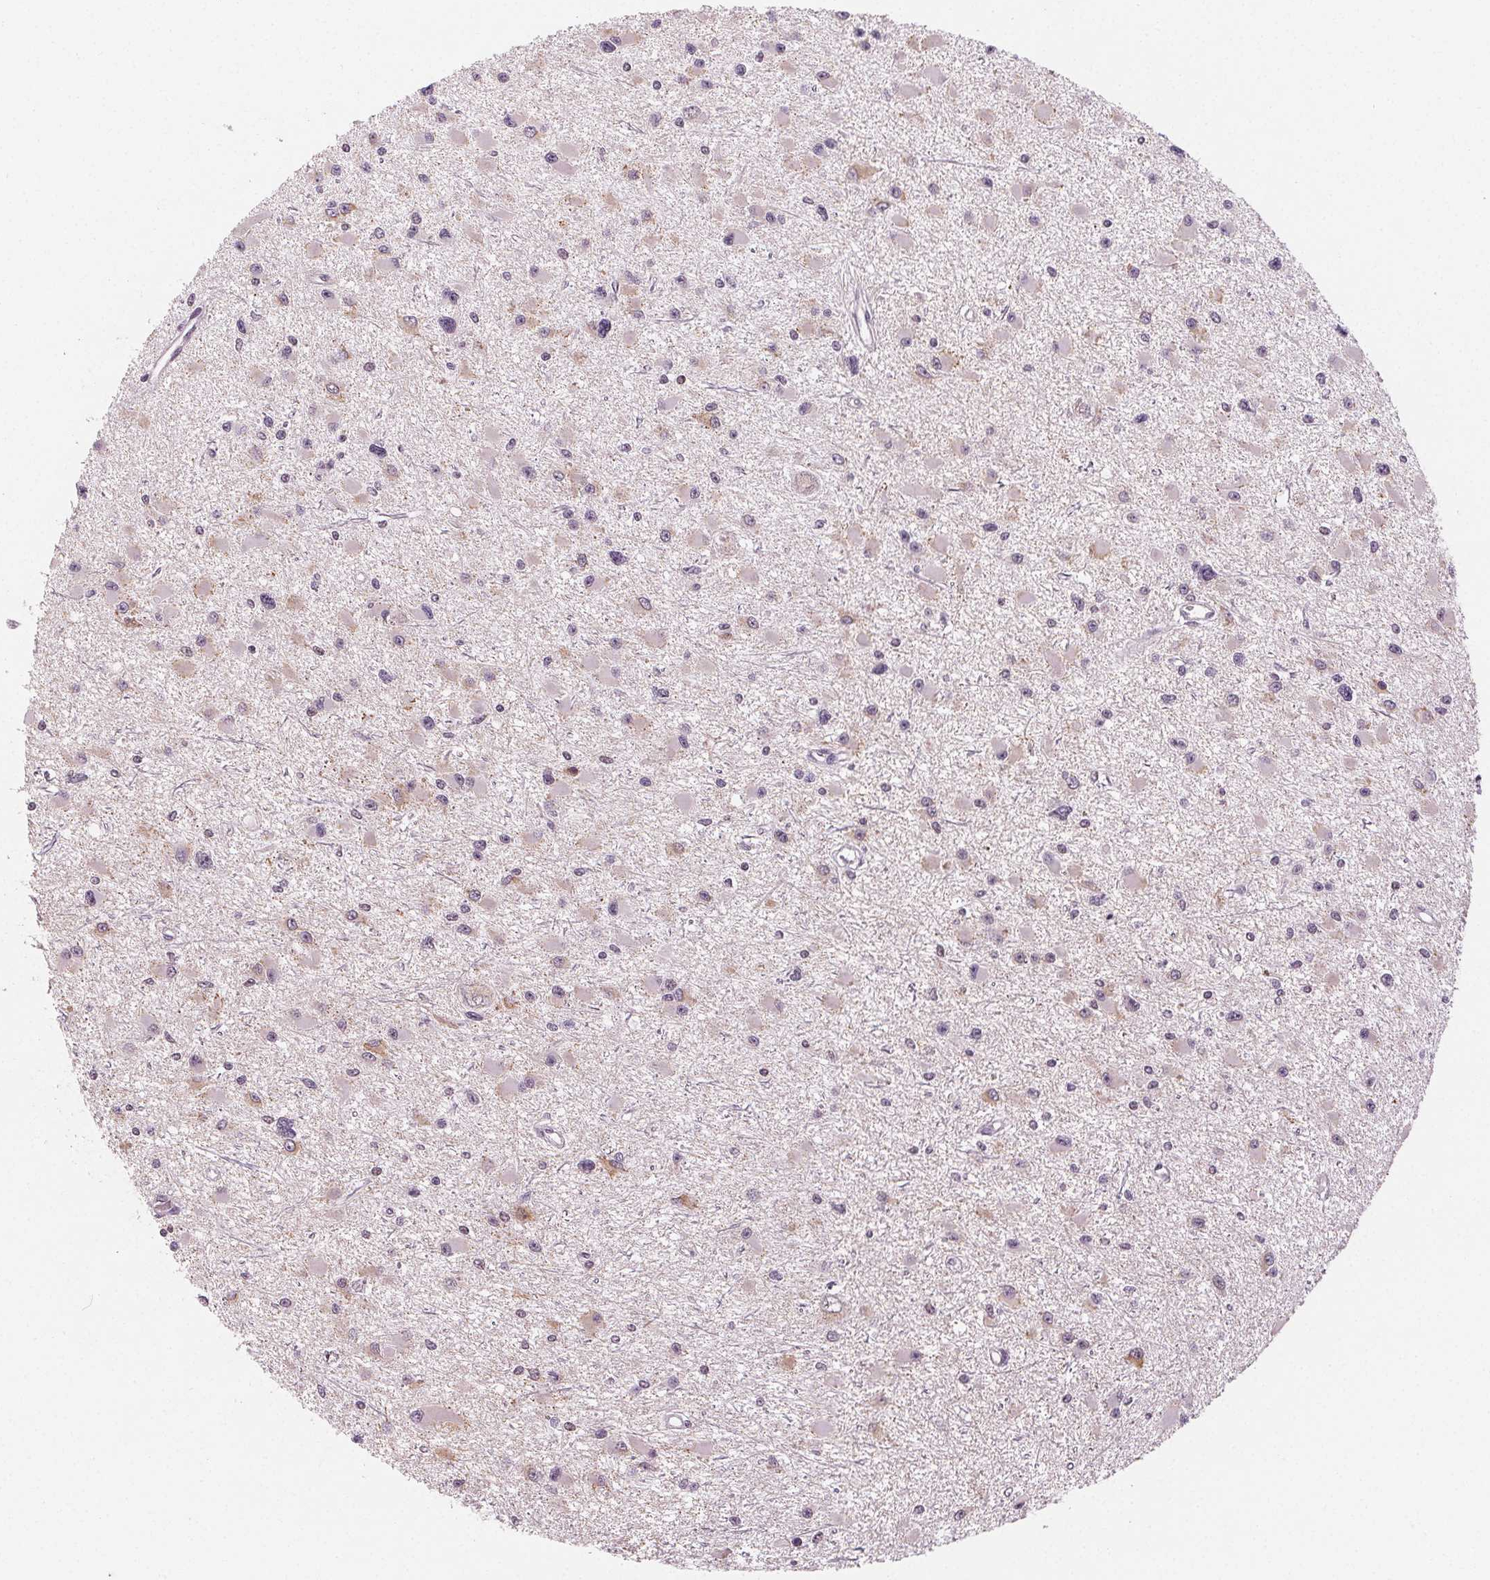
{"staining": {"intensity": "moderate", "quantity": "<25%", "location": "nuclear"}, "tissue": "glioma", "cell_type": "Tumor cells", "image_type": "cancer", "snomed": [{"axis": "morphology", "description": "Glioma, malignant, High grade"}, {"axis": "topography", "description": "Brain"}], "caption": "Immunohistochemistry (IHC) photomicrograph of glioma stained for a protein (brown), which demonstrates low levels of moderate nuclear positivity in about <25% of tumor cells.", "gene": "DPM2", "patient": {"sex": "male", "age": 54}}